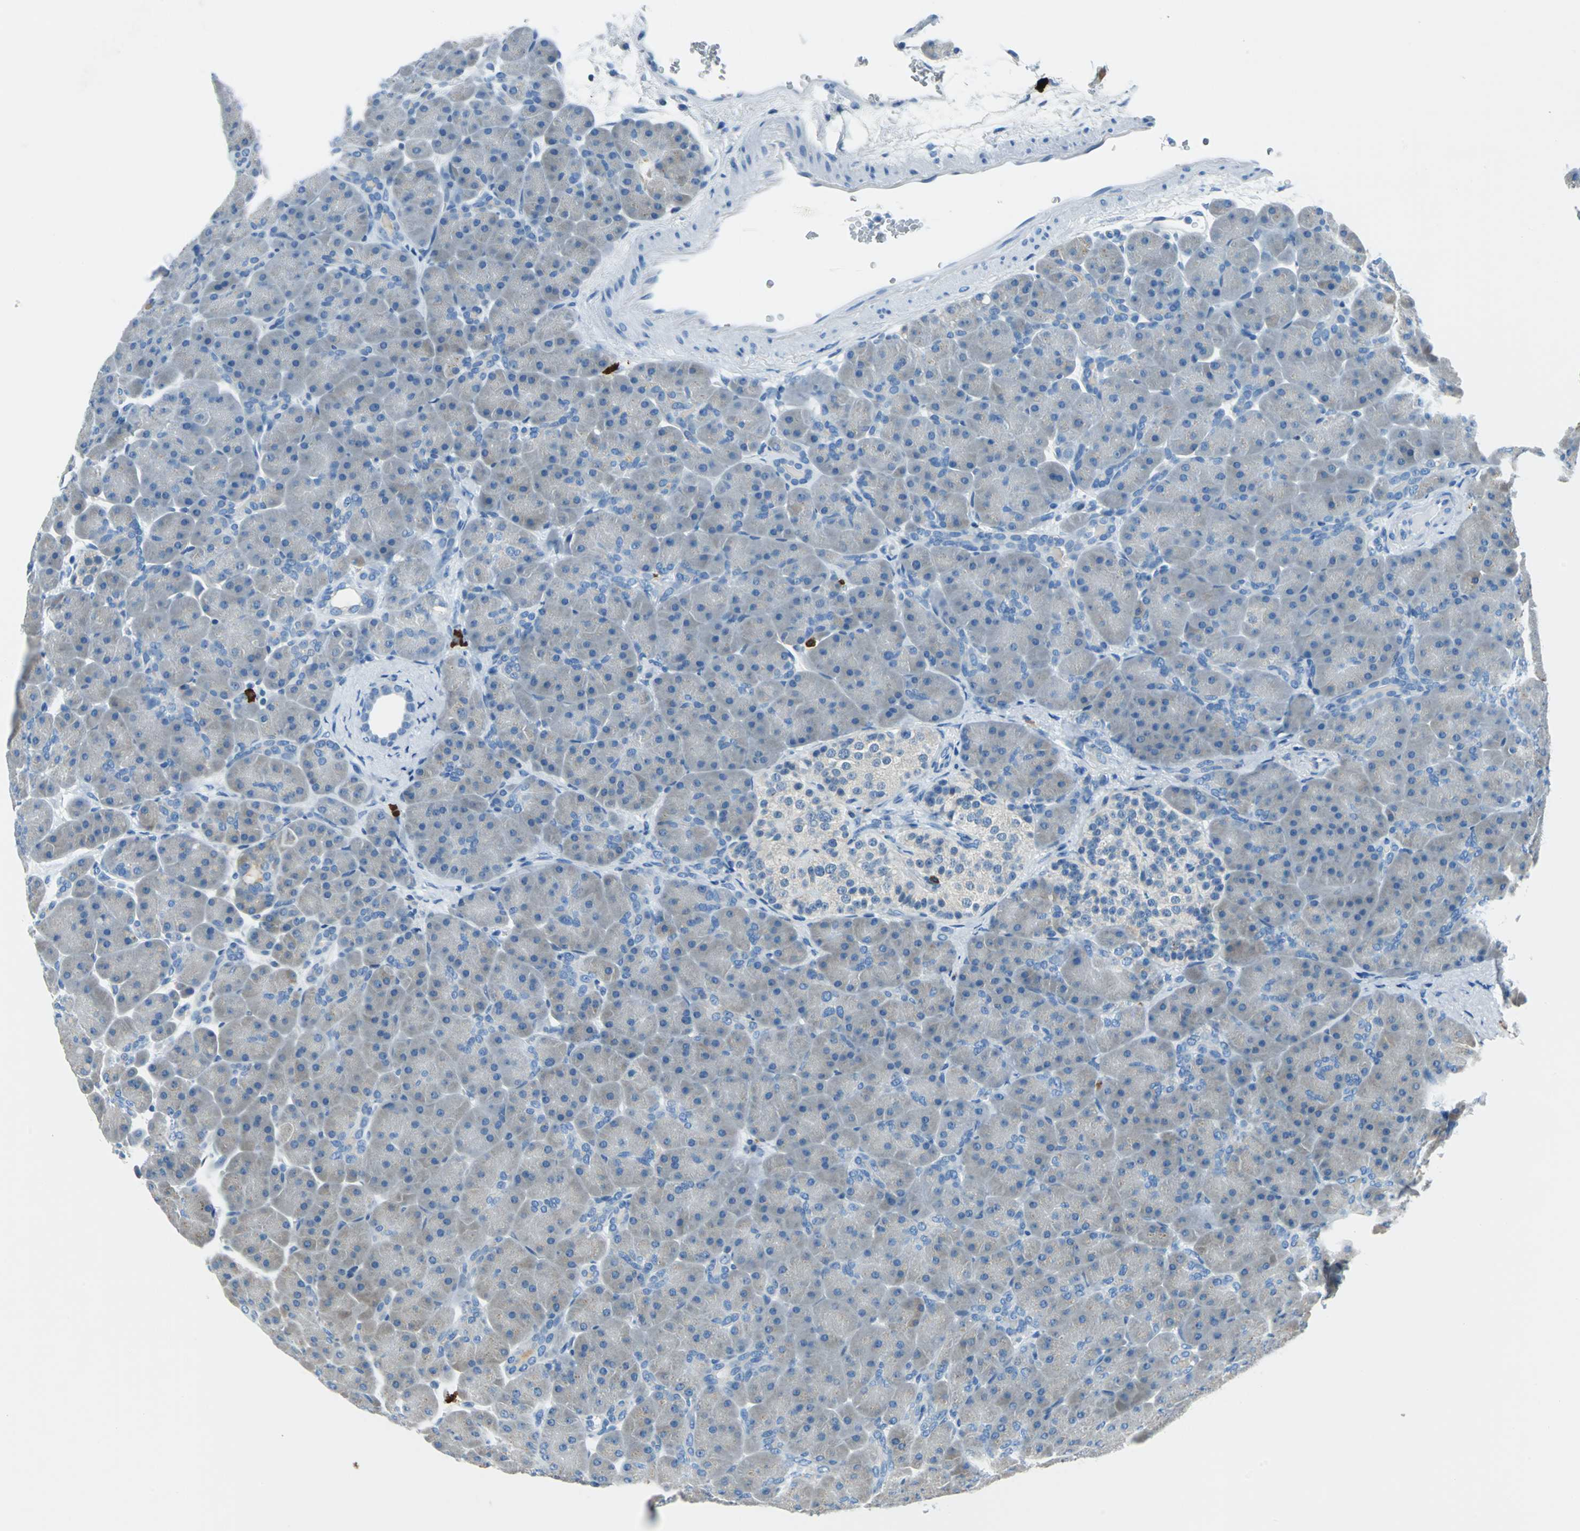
{"staining": {"intensity": "weak", "quantity": ">75%", "location": "cytoplasmic/membranous"}, "tissue": "pancreas", "cell_type": "Exocrine glandular cells", "image_type": "normal", "snomed": [{"axis": "morphology", "description": "Normal tissue, NOS"}, {"axis": "topography", "description": "Pancreas"}], "caption": "Immunohistochemistry image of benign pancreas: human pancreas stained using IHC exhibits low levels of weak protein expression localized specifically in the cytoplasmic/membranous of exocrine glandular cells, appearing as a cytoplasmic/membranous brown color.", "gene": "CPA3", "patient": {"sex": "male", "age": 66}}